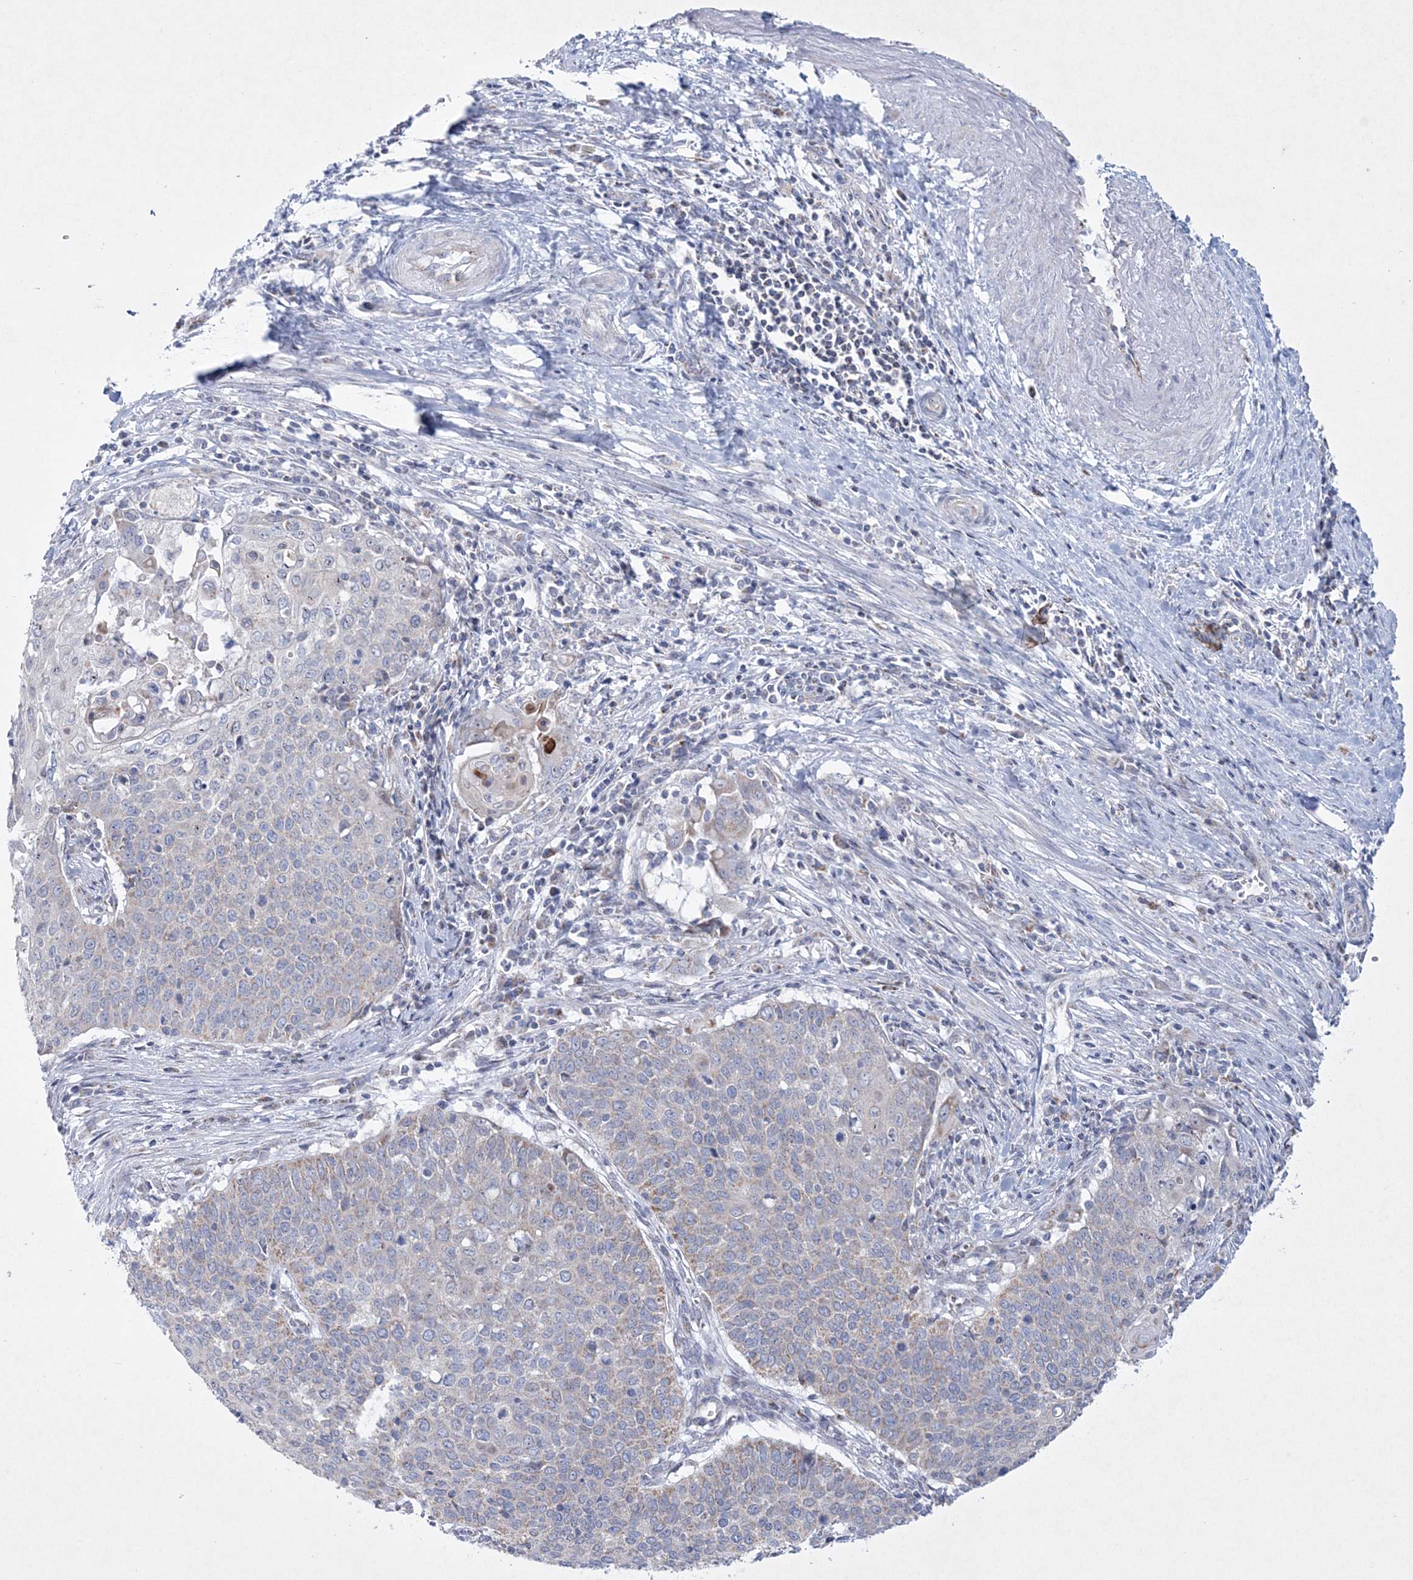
{"staining": {"intensity": "moderate", "quantity": "<25%", "location": "cytoplasmic/membranous"}, "tissue": "cervical cancer", "cell_type": "Tumor cells", "image_type": "cancer", "snomed": [{"axis": "morphology", "description": "Squamous cell carcinoma, NOS"}, {"axis": "topography", "description": "Cervix"}], "caption": "Protein expression analysis of cervical squamous cell carcinoma shows moderate cytoplasmic/membranous expression in approximately <25% of tumor cells.", "gene": "CES4A", "patient": {"sex": "female", "age": 39}}